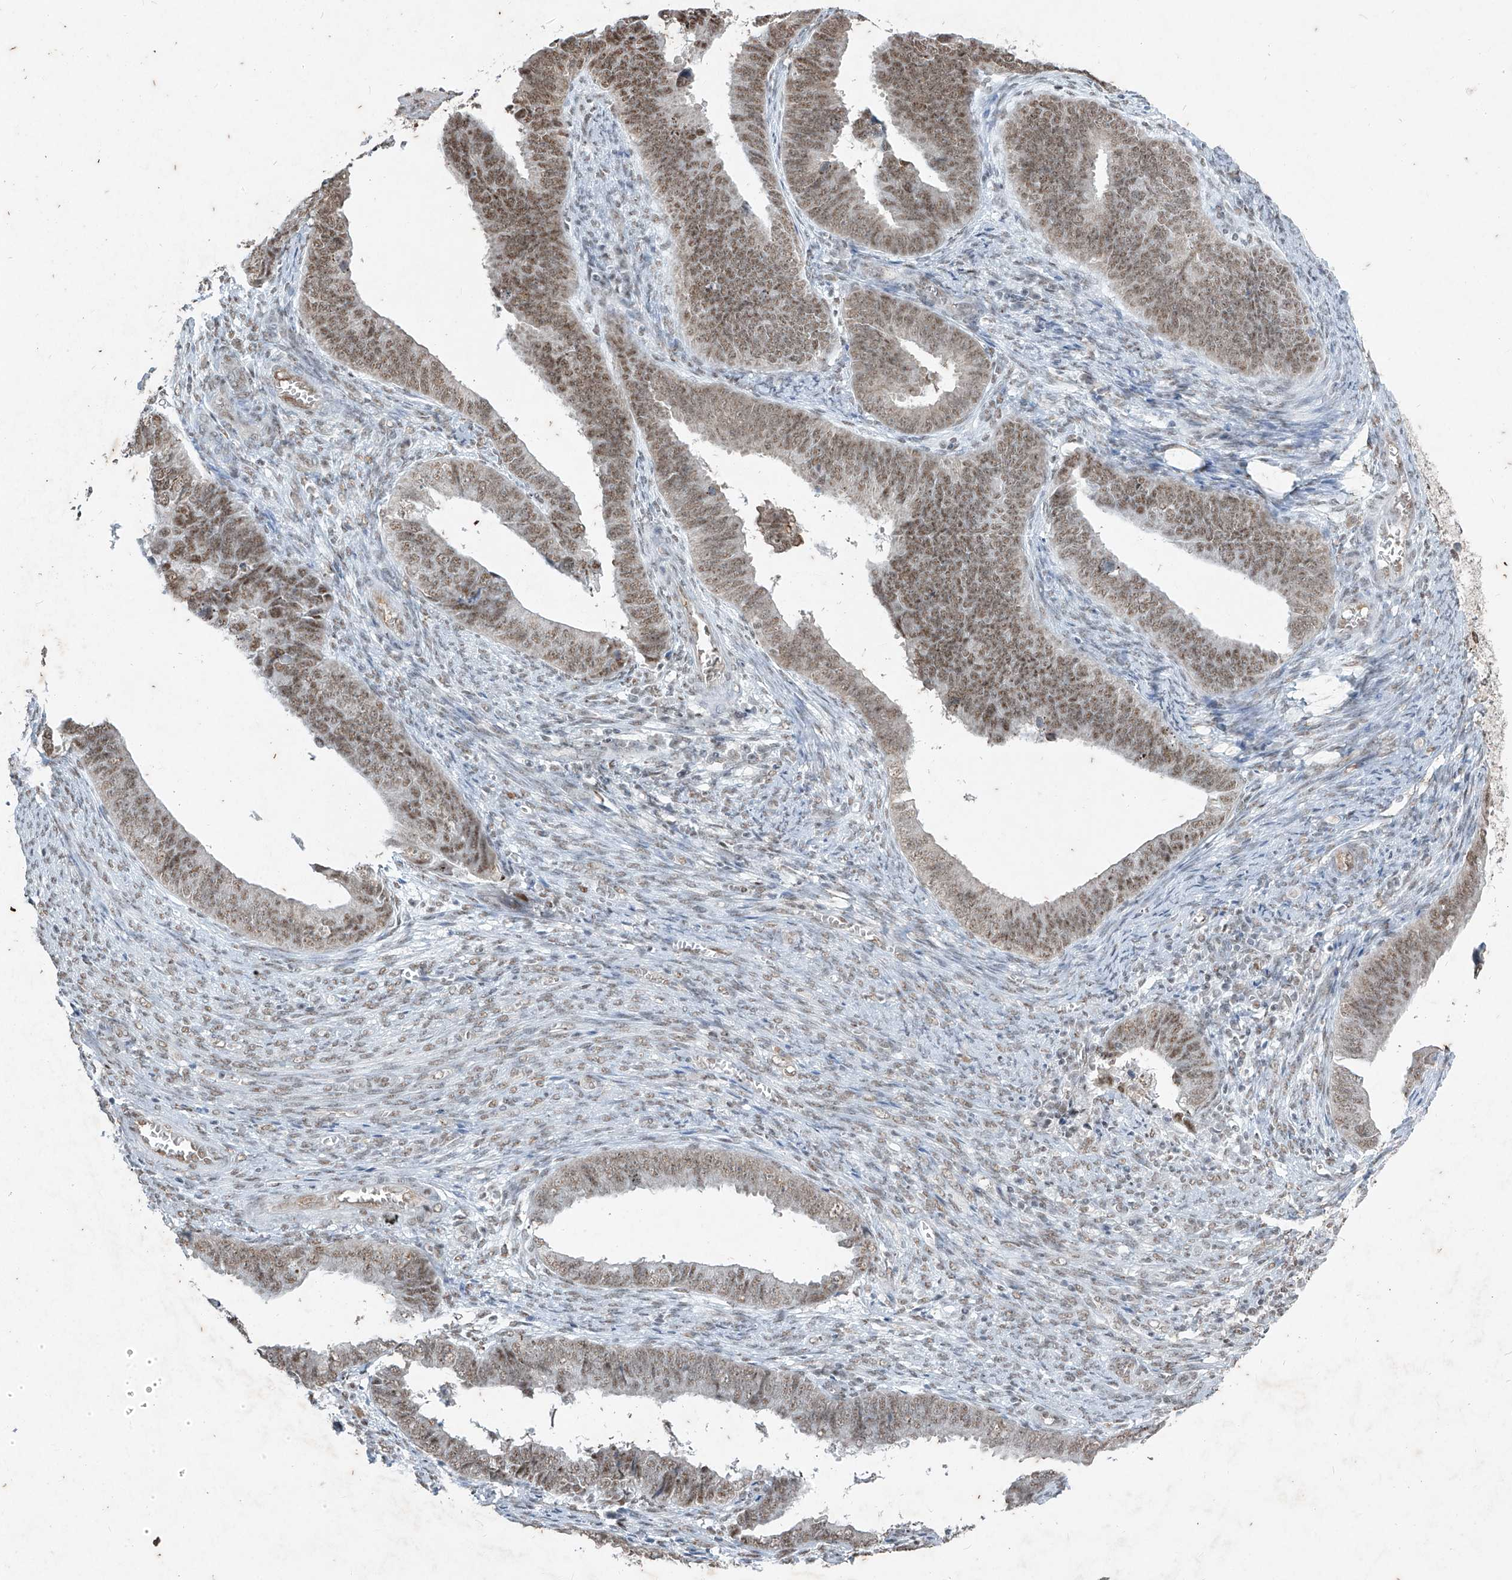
{"staining": {"intensity": "weak", "quantity": ">75%", "location": "nuclear"}, "tissue": "endometrial cancer", "cell_type": "Tumor cells", "image_type": "cancer", "snomed": [{"axis": "morphology", "description": "Adenocarcinoma, NOS"}, {"axis": "topography", "description": "Endometrium"}], "caption": "Human endometrial cancer stained for a protein (brown) exhibits weak nuclear positive positivity in approximately >75% of tumor cells.", "gene": "TFEC", "patient": {"sex": "female", "age": 75}}